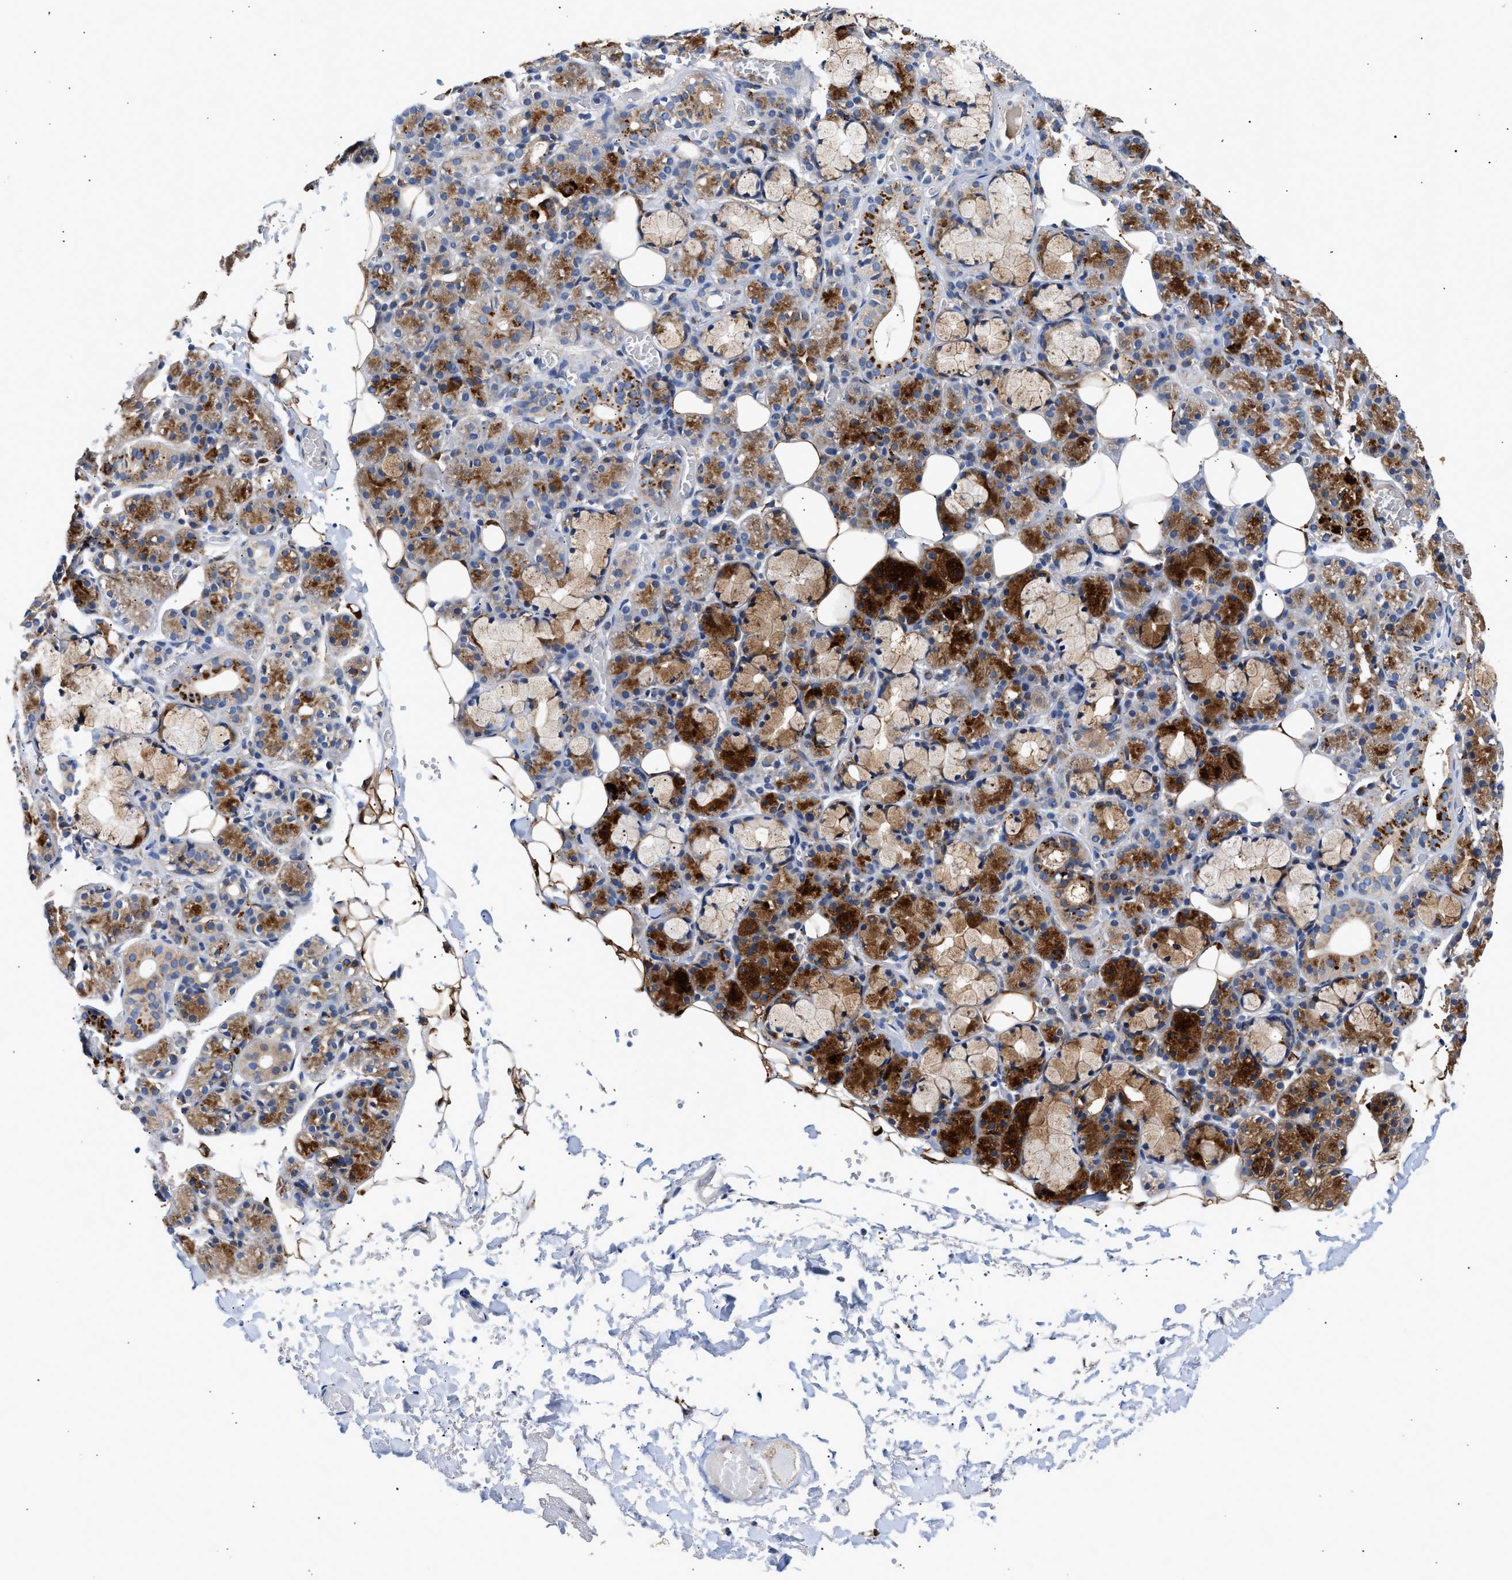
{"staining": {"intensity": "strong", "quantity": "25%-75%", "location": "cytoplasmic/membranous"}, "tissue": "salivary gland", "cell_type": "Glandular cells", "image_type": "normal", "snomed": [{"axis": "morphology", "description": "Normal tissue, NOS"}, {"axis": "topography", "description": "Salivary gland"}], "caption": "Immunohistochemistry (DAB) staining of unremarkable human salivary gland shows strong cytoplasmic/membranous protein expression in approximately 25%-75% of glandular cells. The staining is performed using DAB brown chromogen to label protein expression. The nuclei are counter-stained blue using hematoxylin.", "gene": "CCDC146", "patient": {"sex": "male", "age": 63}}